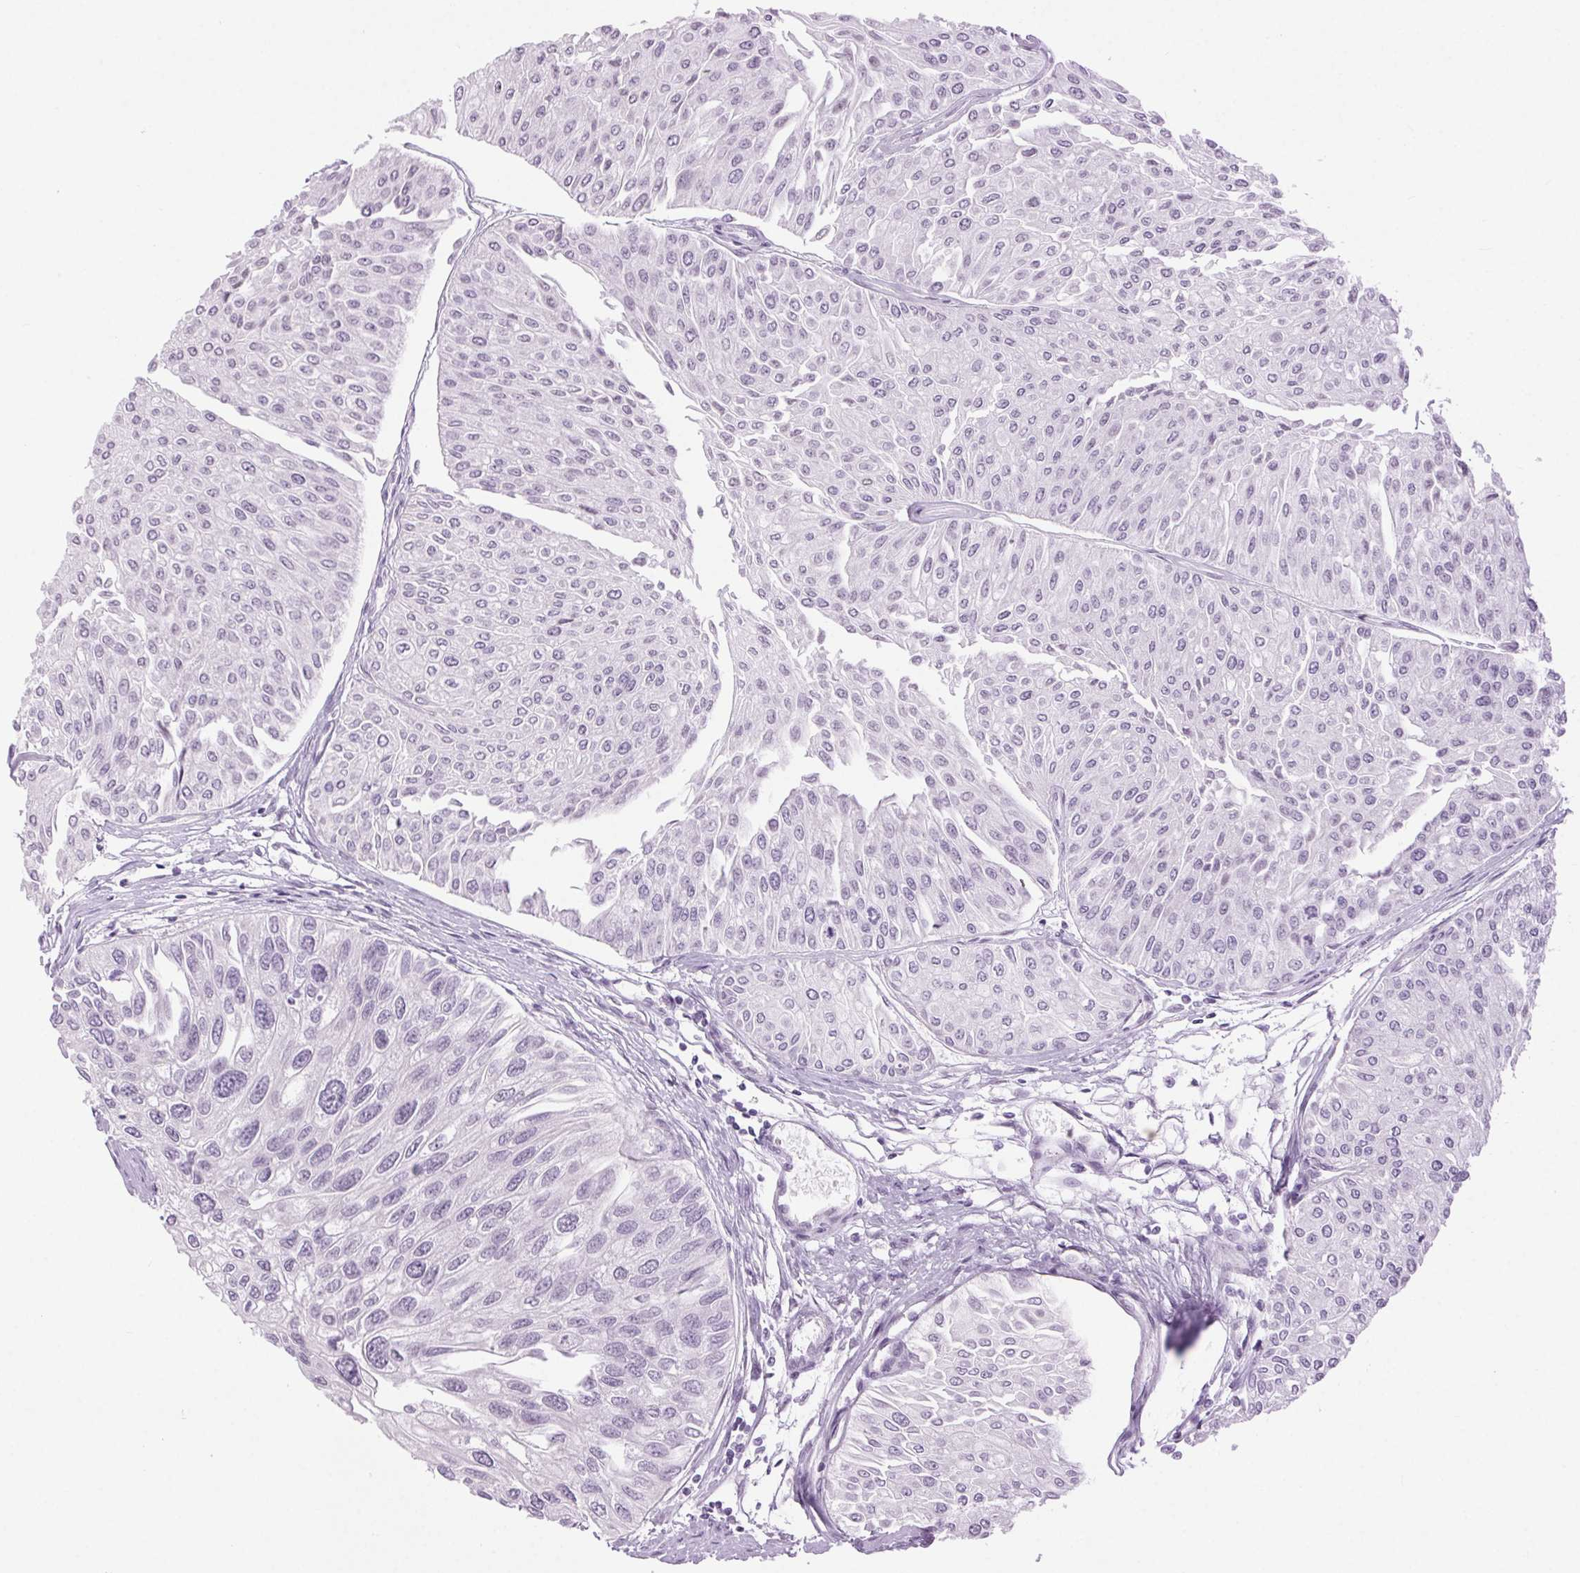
{"staining": {"intensity": "negative", "quantity": "none", "location": "none"}, "tissue": "urothelial cancer", "cell_type": "Tumor cells", "image_type": "cancer", "snomed": [{"axis": "morphology", "description": "Urothelial carcinoma, NOS"}, {"axis": "topography", "description": "Urinary bladder"}], "caption": "Immunohistochemistry (IHC) of human transitional cell carcinoma reveals no expression in tumor cells.", "gene": "BEND2", "patient": {"sex": "male", "age": 67}}